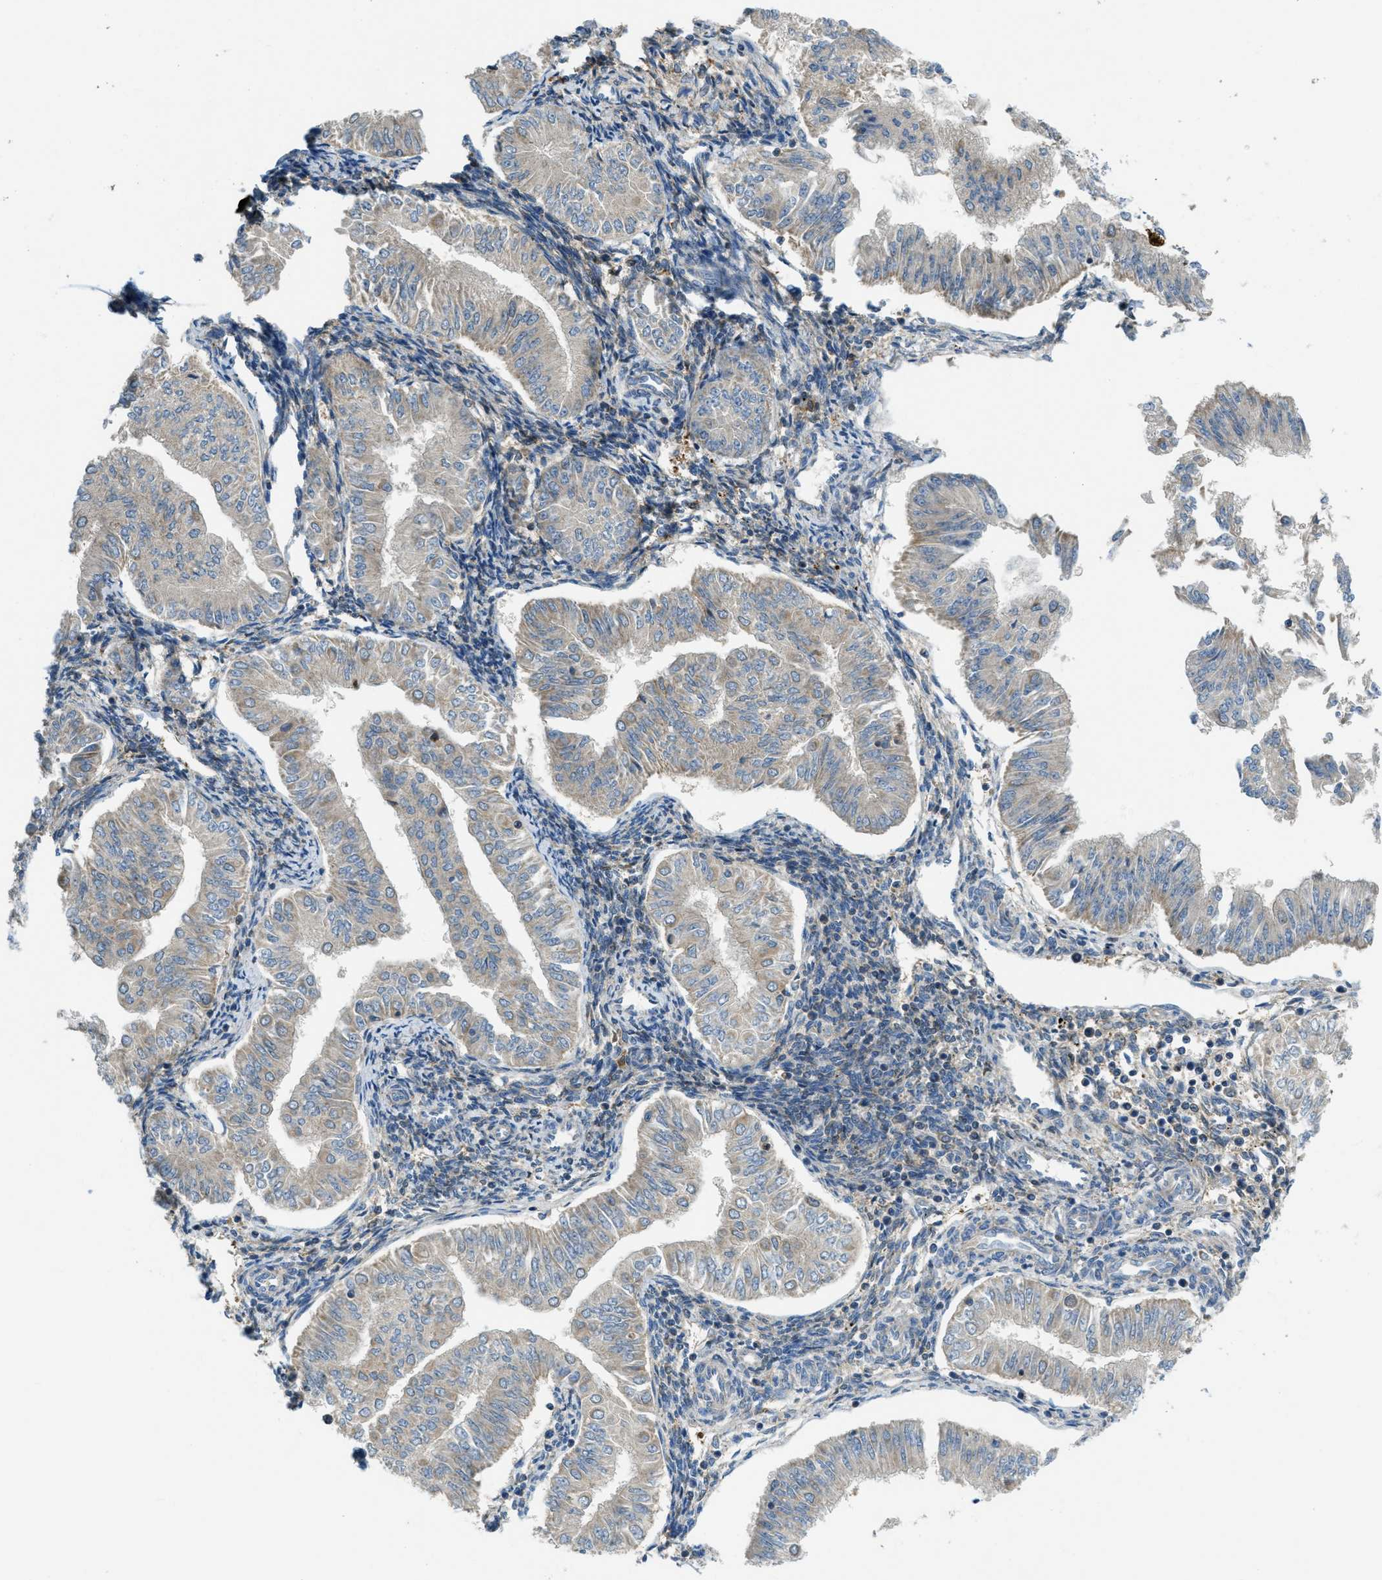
{"staining": {"intensity": "negative", "quantity": "none", "location": "none"}, "tissue": "endometrial cancer", "cell_type": "Tumor cells", "image_type": "cancer", "snomed": [{"axis": "morphology", "description": "Normal tissue, NOS"}, {"axis": "morphology", "description": "Adenocarcinoma, NOS"}, {"axis": "topography", "description": "Endometrium"}], "caption": "Adenocarcinoma (endometrial) stained for a protein using immunohistochemistry exhibits no expression tumor cells.", "gene": "RFFL", "patient": {"sex": "female", "age": 53}}